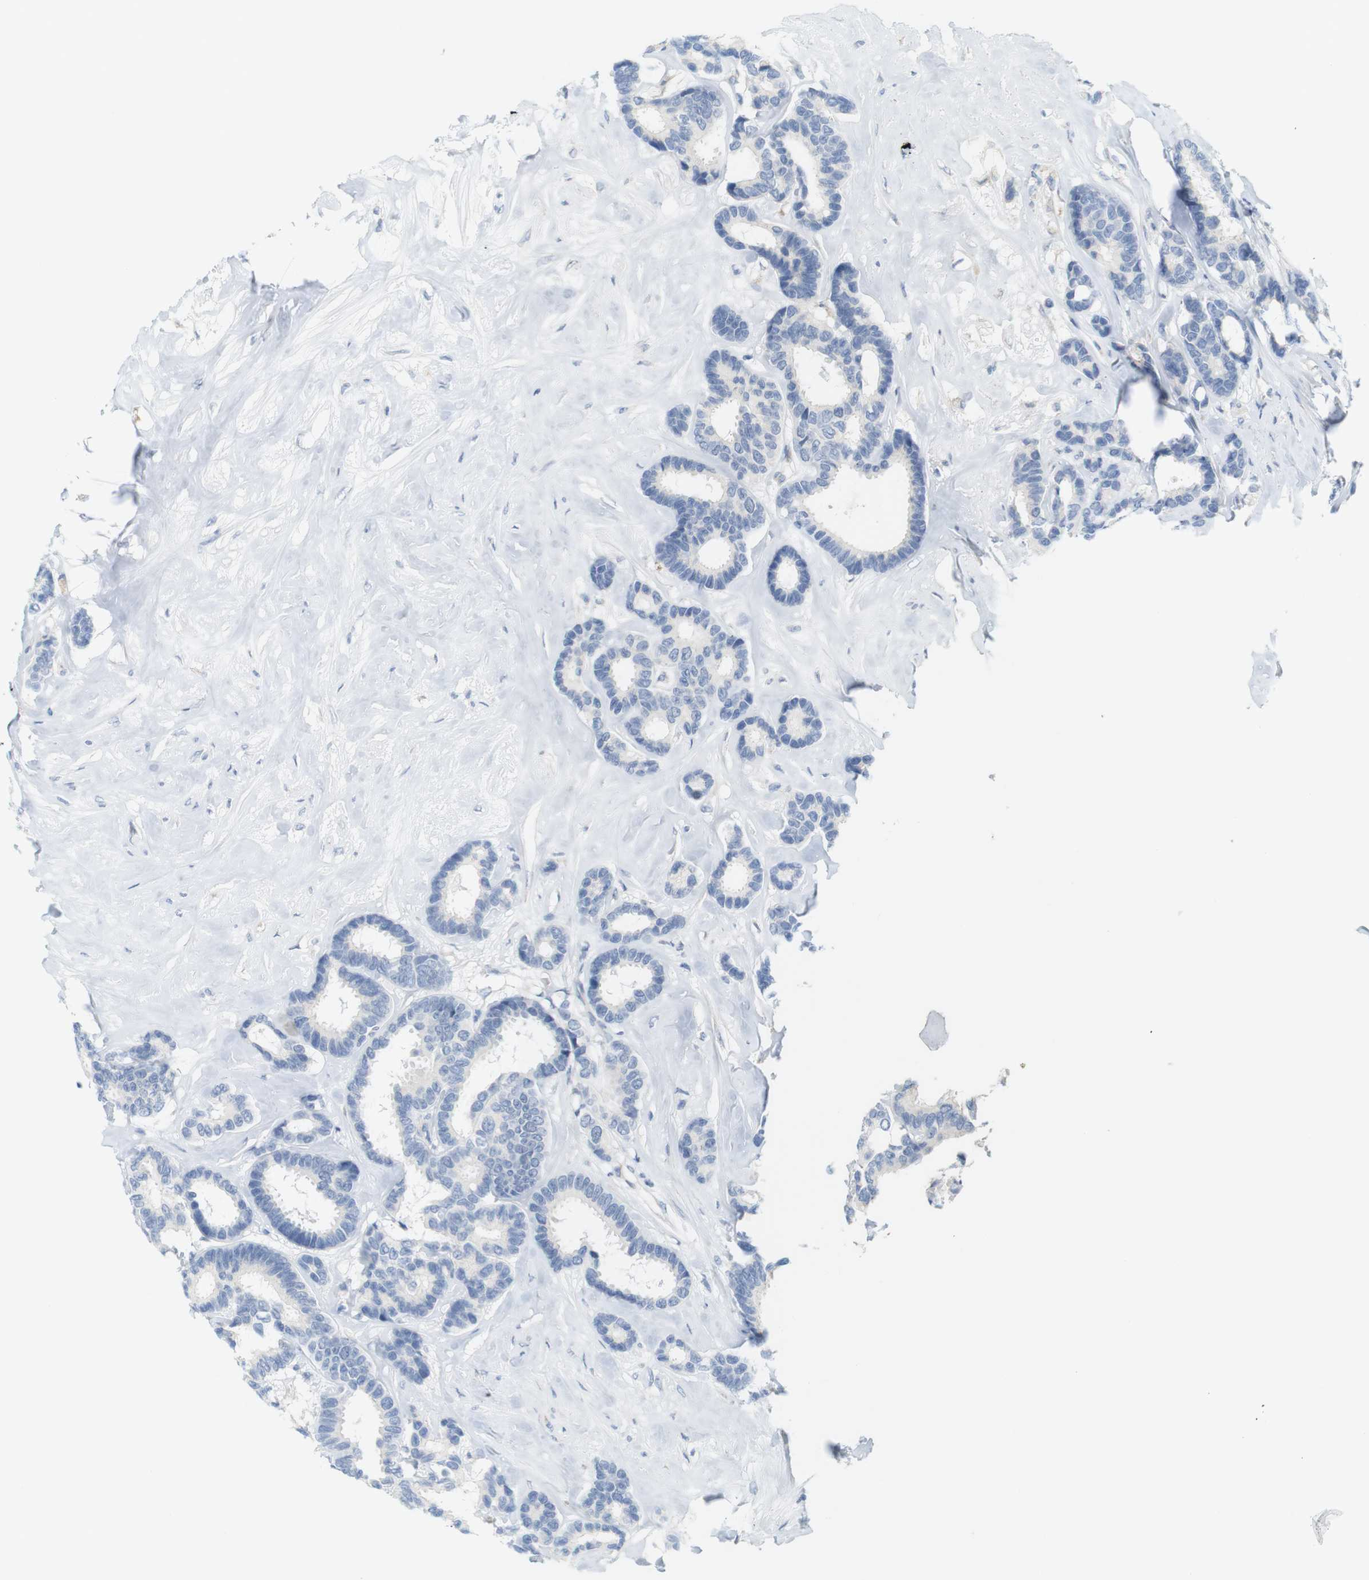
{"staining": {"intensity": "negative", "quantity": "none", "location": "none"}, "tissue": "breast cancer", "cell_type": "Tumor cells", "image_type": "cancer", "snomed": [{"axis": "morphology", "description": "Duct carcinoma"}, {"axis": "topography", "description": "Breast"}], "caption": "Tumor cells are negative for protein expression in human intraductal carcinoma (breast).", "gene": "RGS9", "patient": {"sex": "female", "age": 87}}